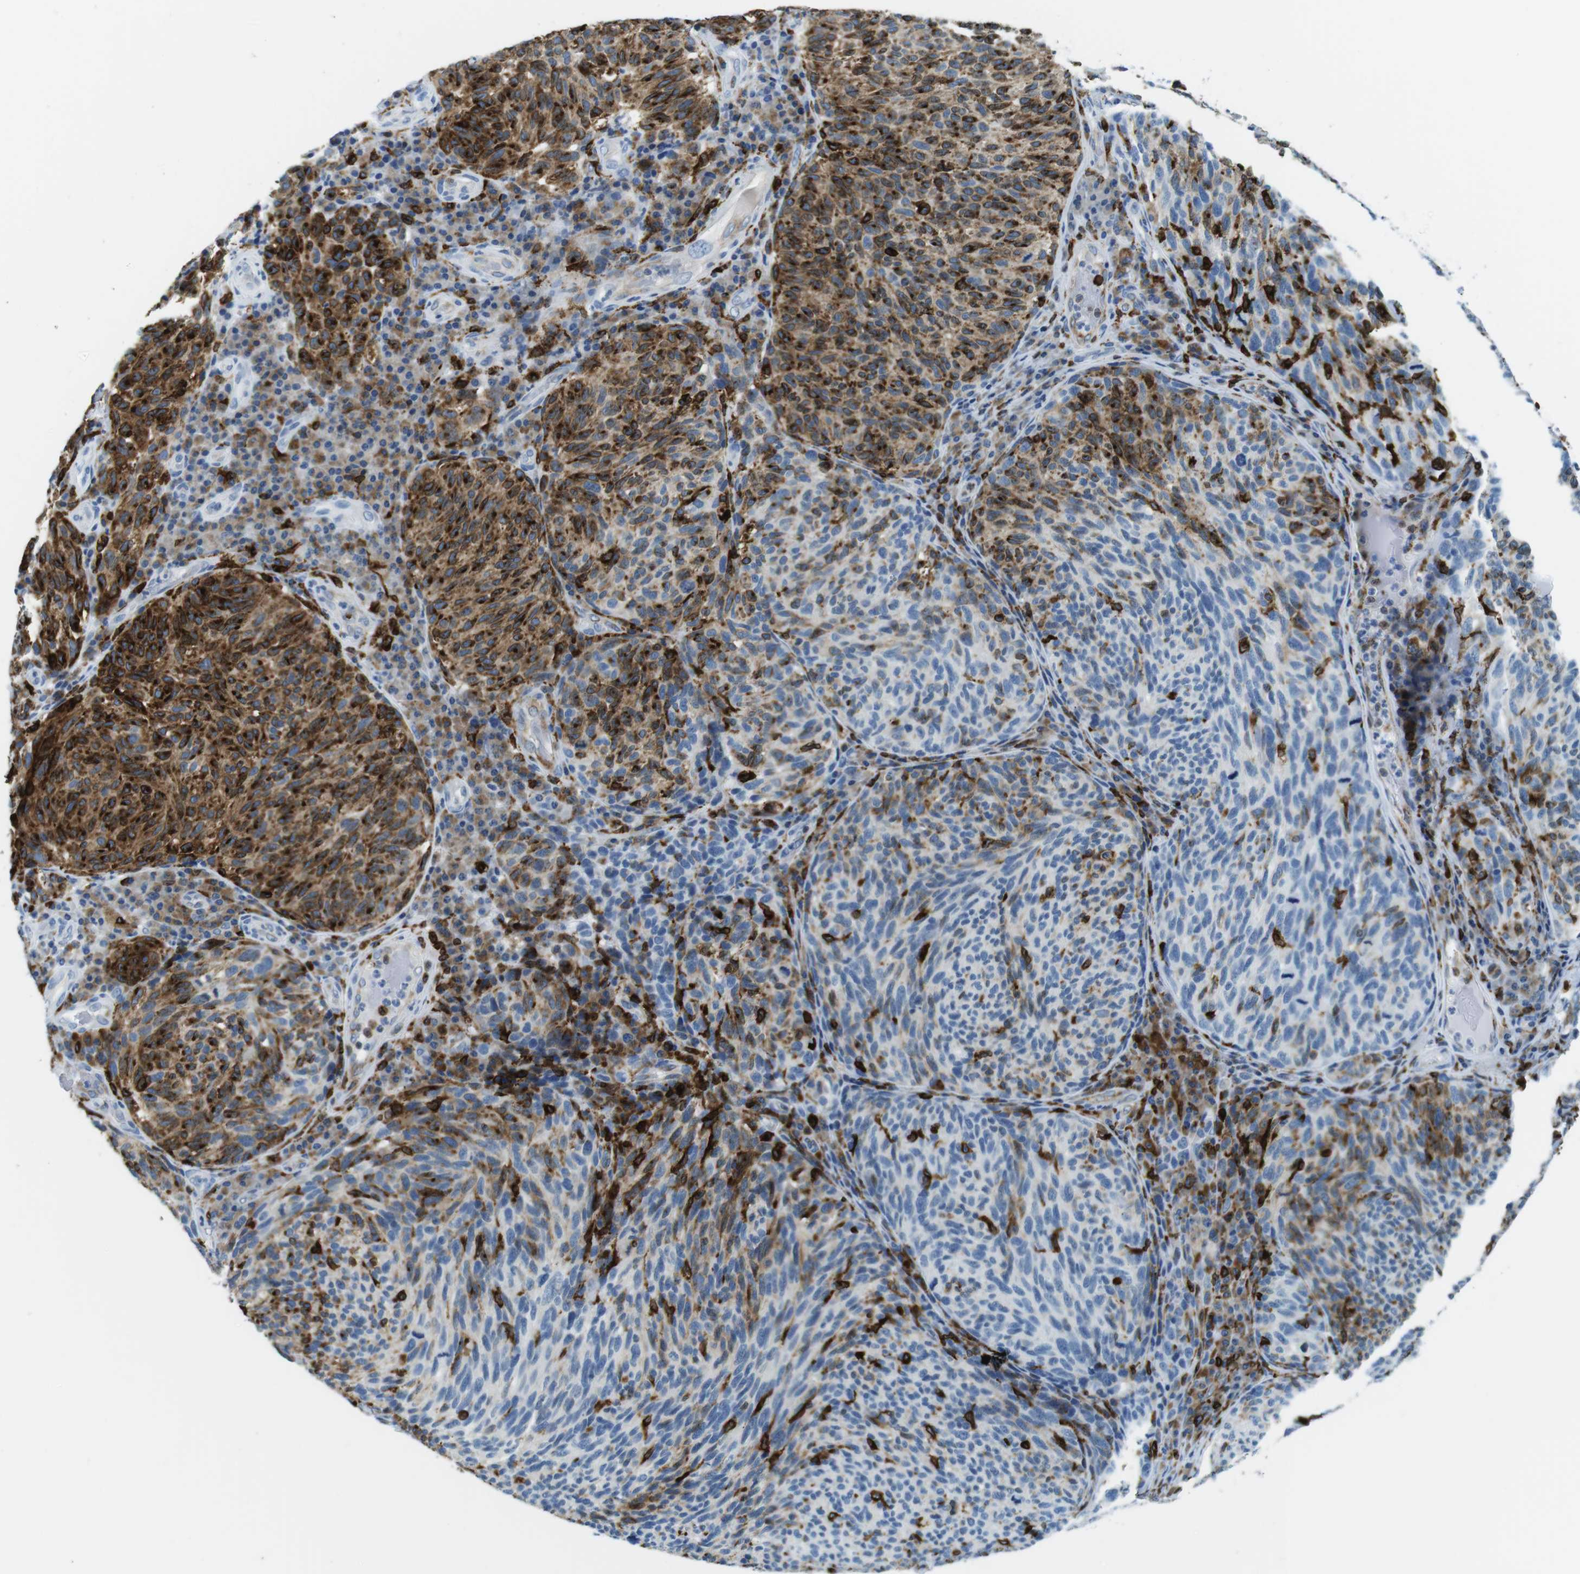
{"staining": {"intensity": "strong", "quantity": "25%-75%", "location": "cytoplasmic/membranous"}, "tissue": "melanoma", "cell_type": "Tumor cells", "image_type": "cancer", "snomed": [{"axis": "morphology", "description": "Malignant melanoma, NOS"}, {"axis": "topography", "description": "Skin"}], "caption": "Melanoma tissue exhibits strong cytoplasmic/membranous expression in approximately 25%-75% of tumor cells Immunohistochemistry (ihc) stains the protein in brown and the nuclei are stained blue.", "gene": "CIITA", "patient": {"sex": "female", "age": 73}}